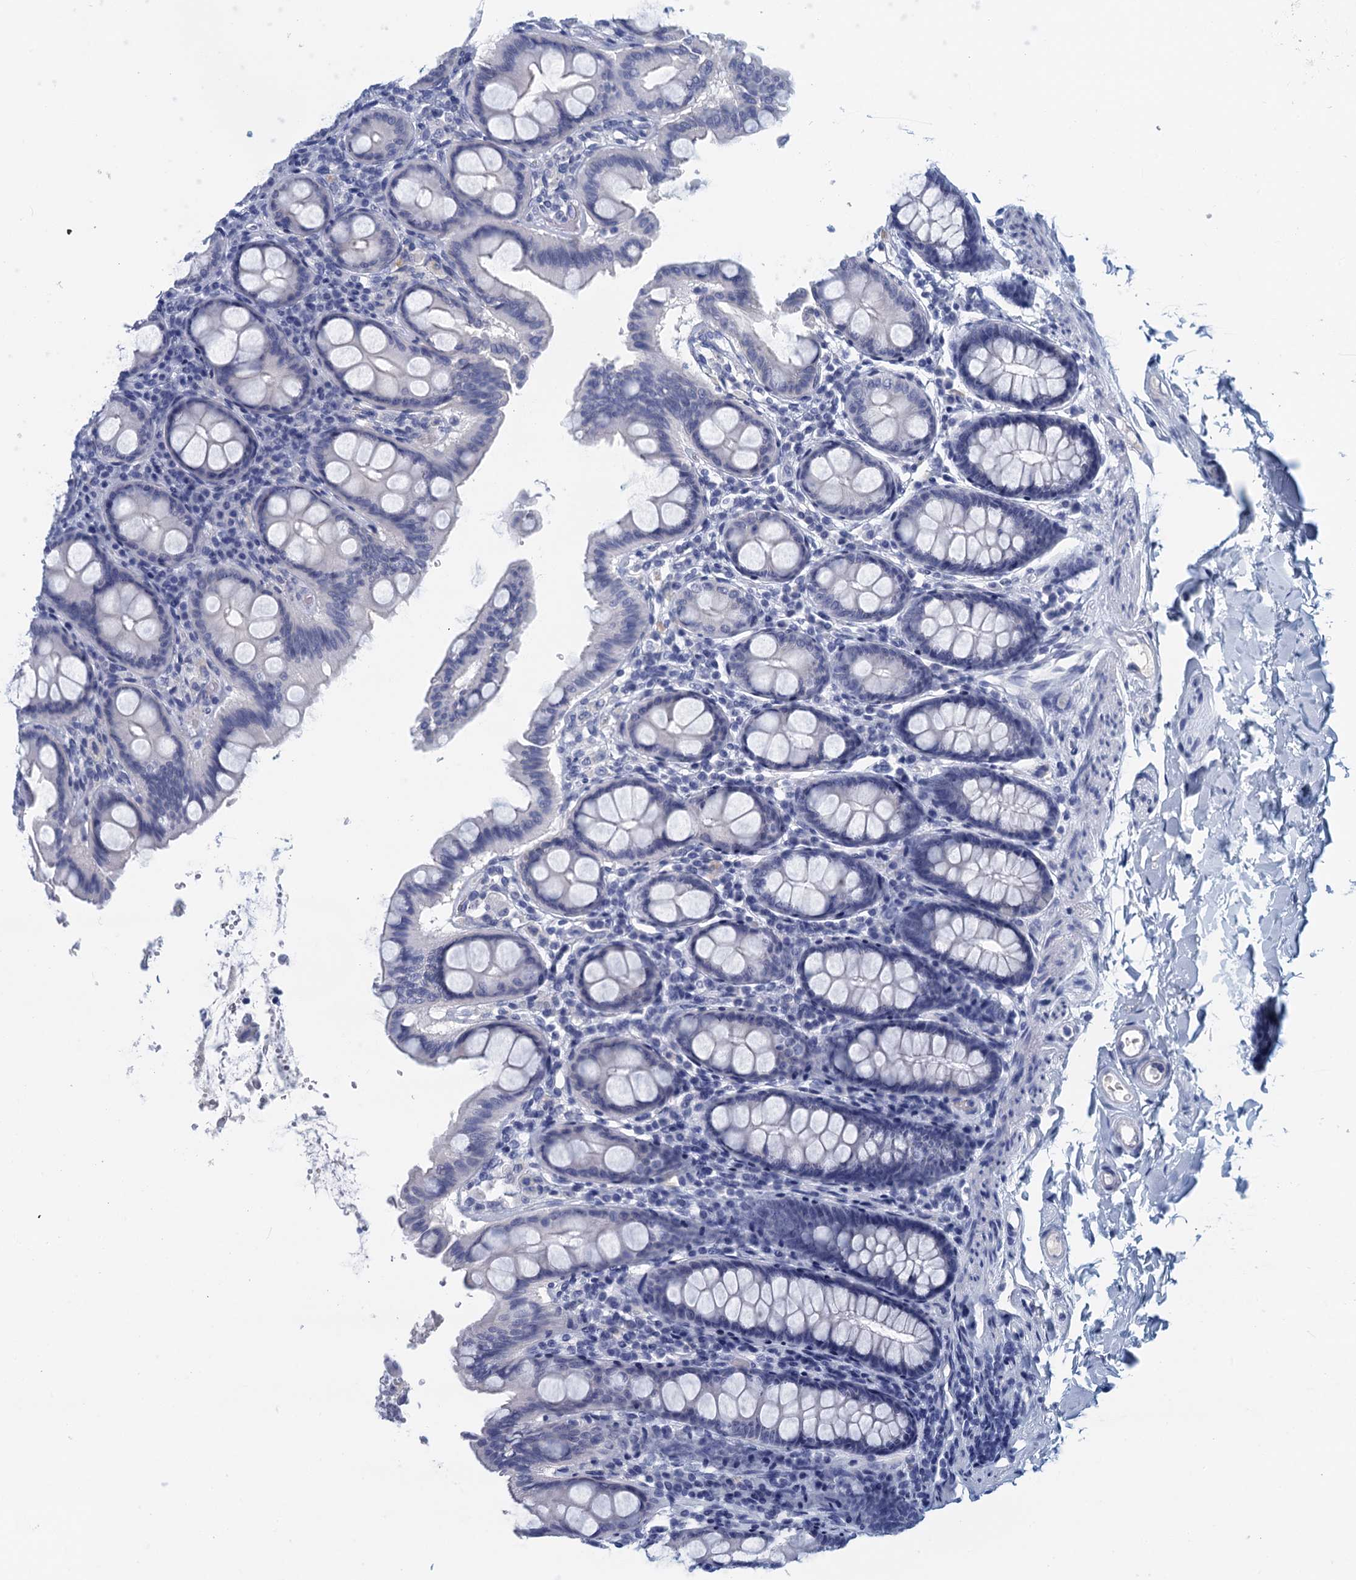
{"staining": {"intensity": "negative", "quantity": "none", "location": "none"}, "tissue": "colon", "cell_type": "Endothelial cells", "image_type": "normal", "snomed": [{"axis": "morphology", "description": "Normal tissue, NOS"}, {"axis": "topography", "description": "Colon"}, {"axis": "topography", "description": "Peripheral nerve tissue"}], "caption": "Histopathology image shows no protein staining in endothelial cells of normal colon. (DAB IHC with hematoxylin counter stain).", "gene": "CYP51A1", "patient": {"sex": "female", "age": 61}}